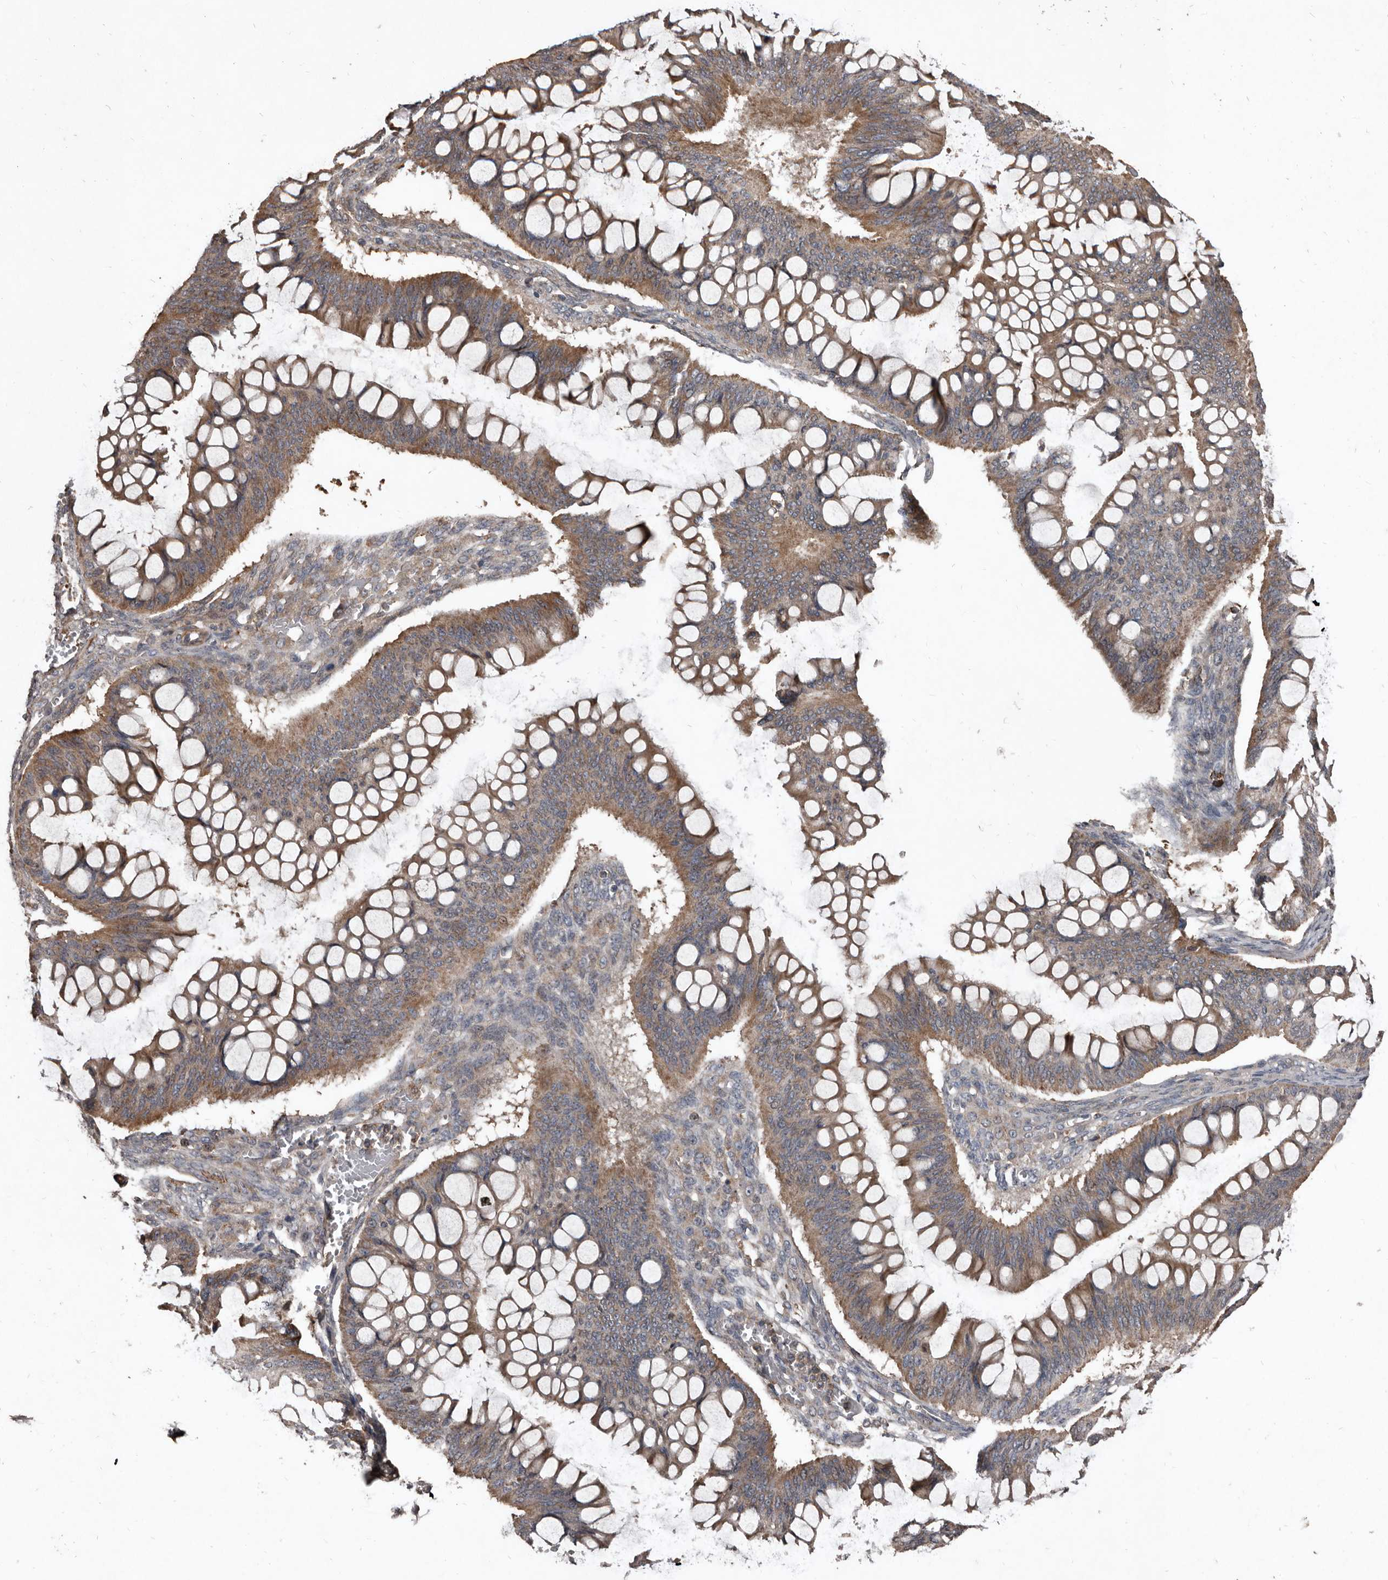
{"staining": {"intensity": "moderate", "quantity": ">75%", "location": "cytoplasmic/membranous"}, "tissue": "ovarian cancer", "cell_type": "Tumor cells", "image_type": "cancer", "snomed": [{"axis": "morphology", "description": "Cystadenocarcinoma, mucinous, NOS"}, {"axis": "topography", "description": "Ovary"}], "caption": "Mucinous cystadenocarcinoma (ovarian) tissue reveals moderate cytoplasmic/membranous expression in about >75% of tumor cells", "gene": "GREB1", "patient": {"sex": "female", "age": 73}}